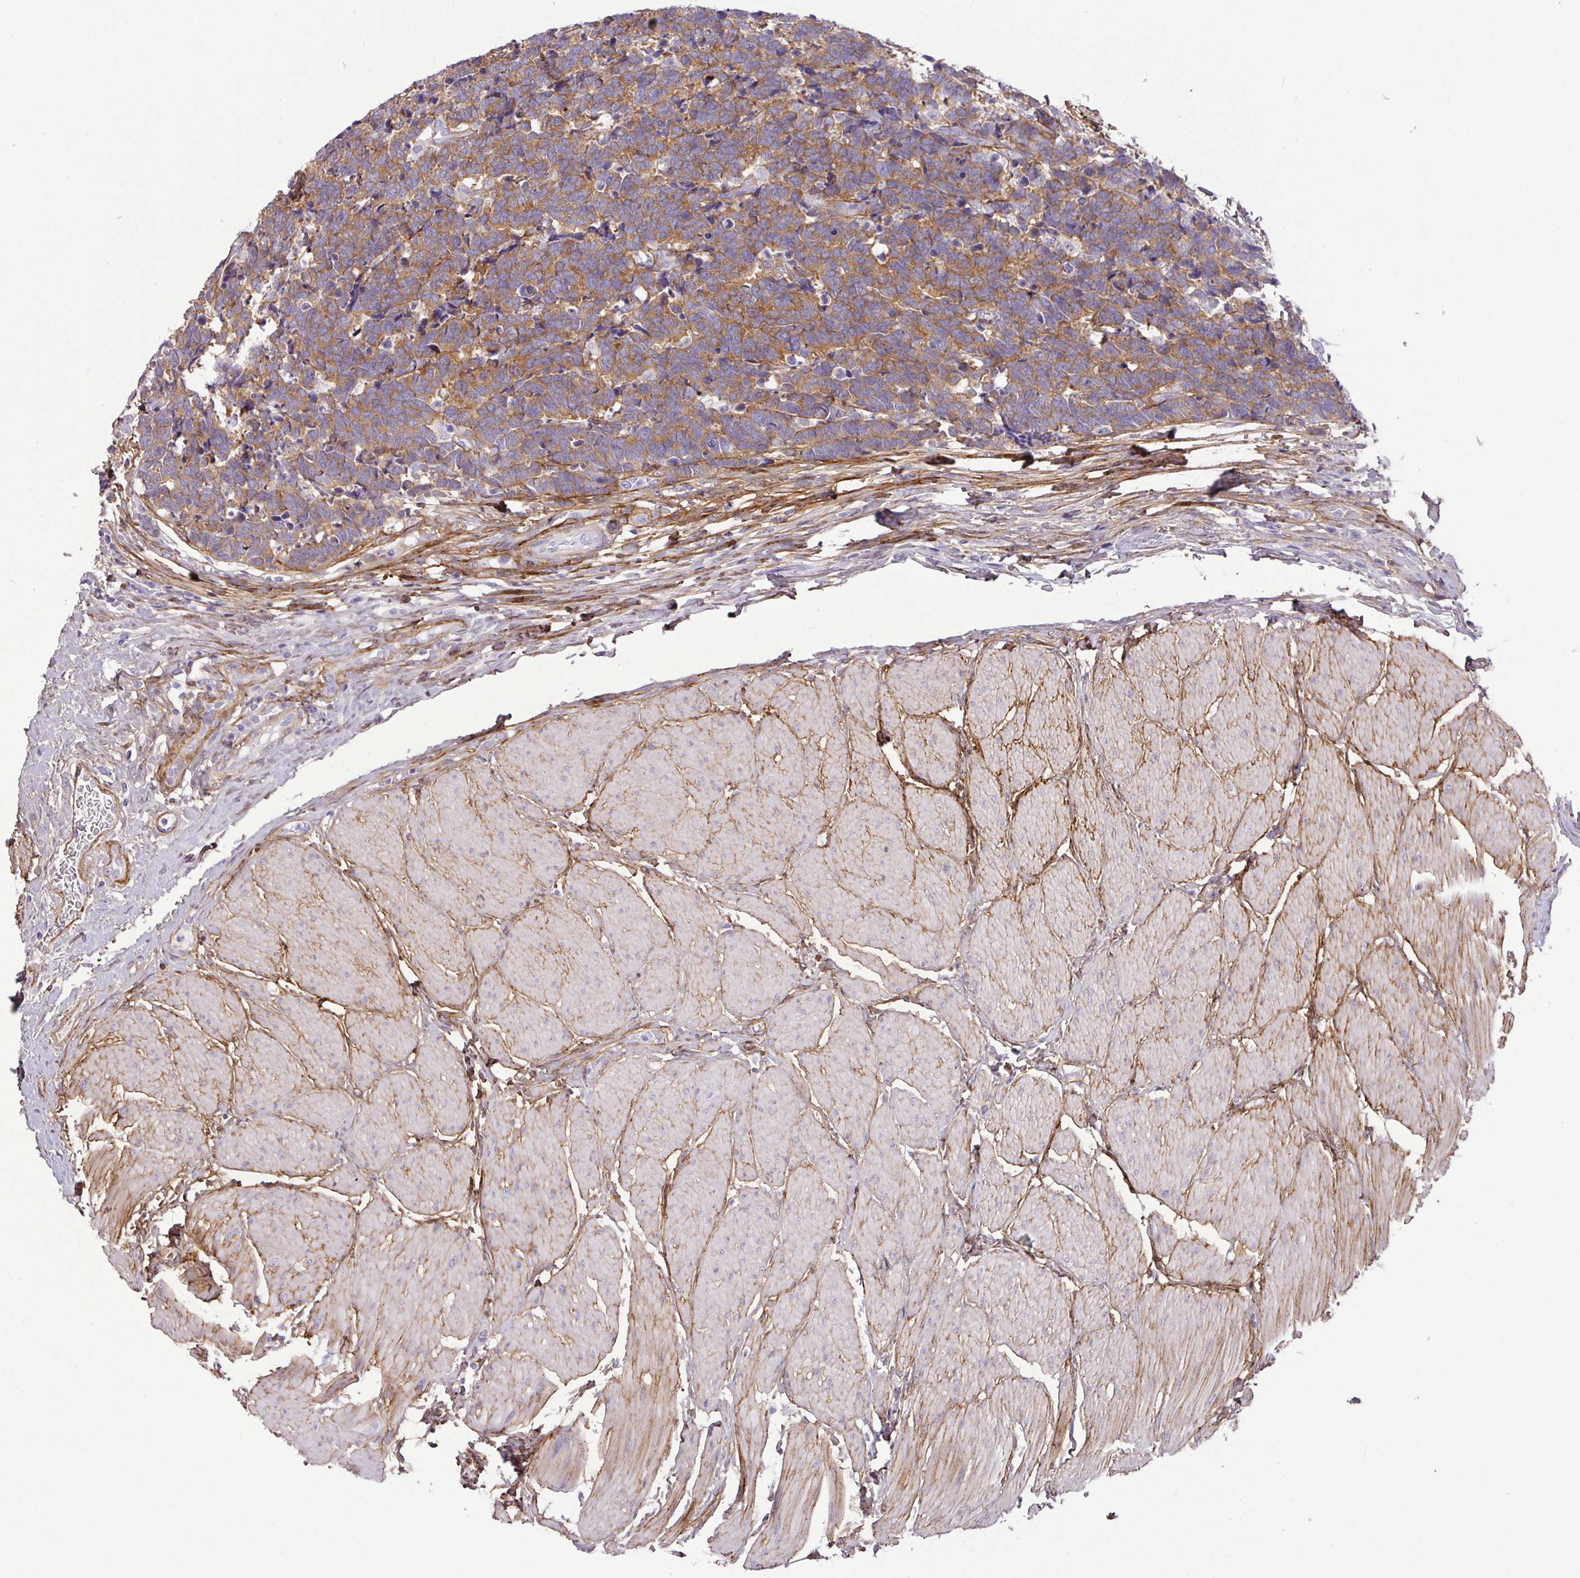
{"staining": {"intensity": "moderate", "quantity": ">75%", "location": "cytoplasmic/membranous"}, "tissue": "carcinoid", "cell_type": "Tumor cells", "image_type": "cancer", "snomed": [{"axis": "morphology", "description": "Carcinoma, NOS"}, {"axis": "morphology", "description": "Carcinoid, malignant, NOS"}, {"axis": "topography", "description": "Urinary bladder"}], "caption": "Protein analysis of malignant carcinoid tissue displays moderate cytoplasmic/membranous staining in approximately >75% of tumor cells.", "gene": "PARD6G", "patient": {"sex": "male", "age": 57}}